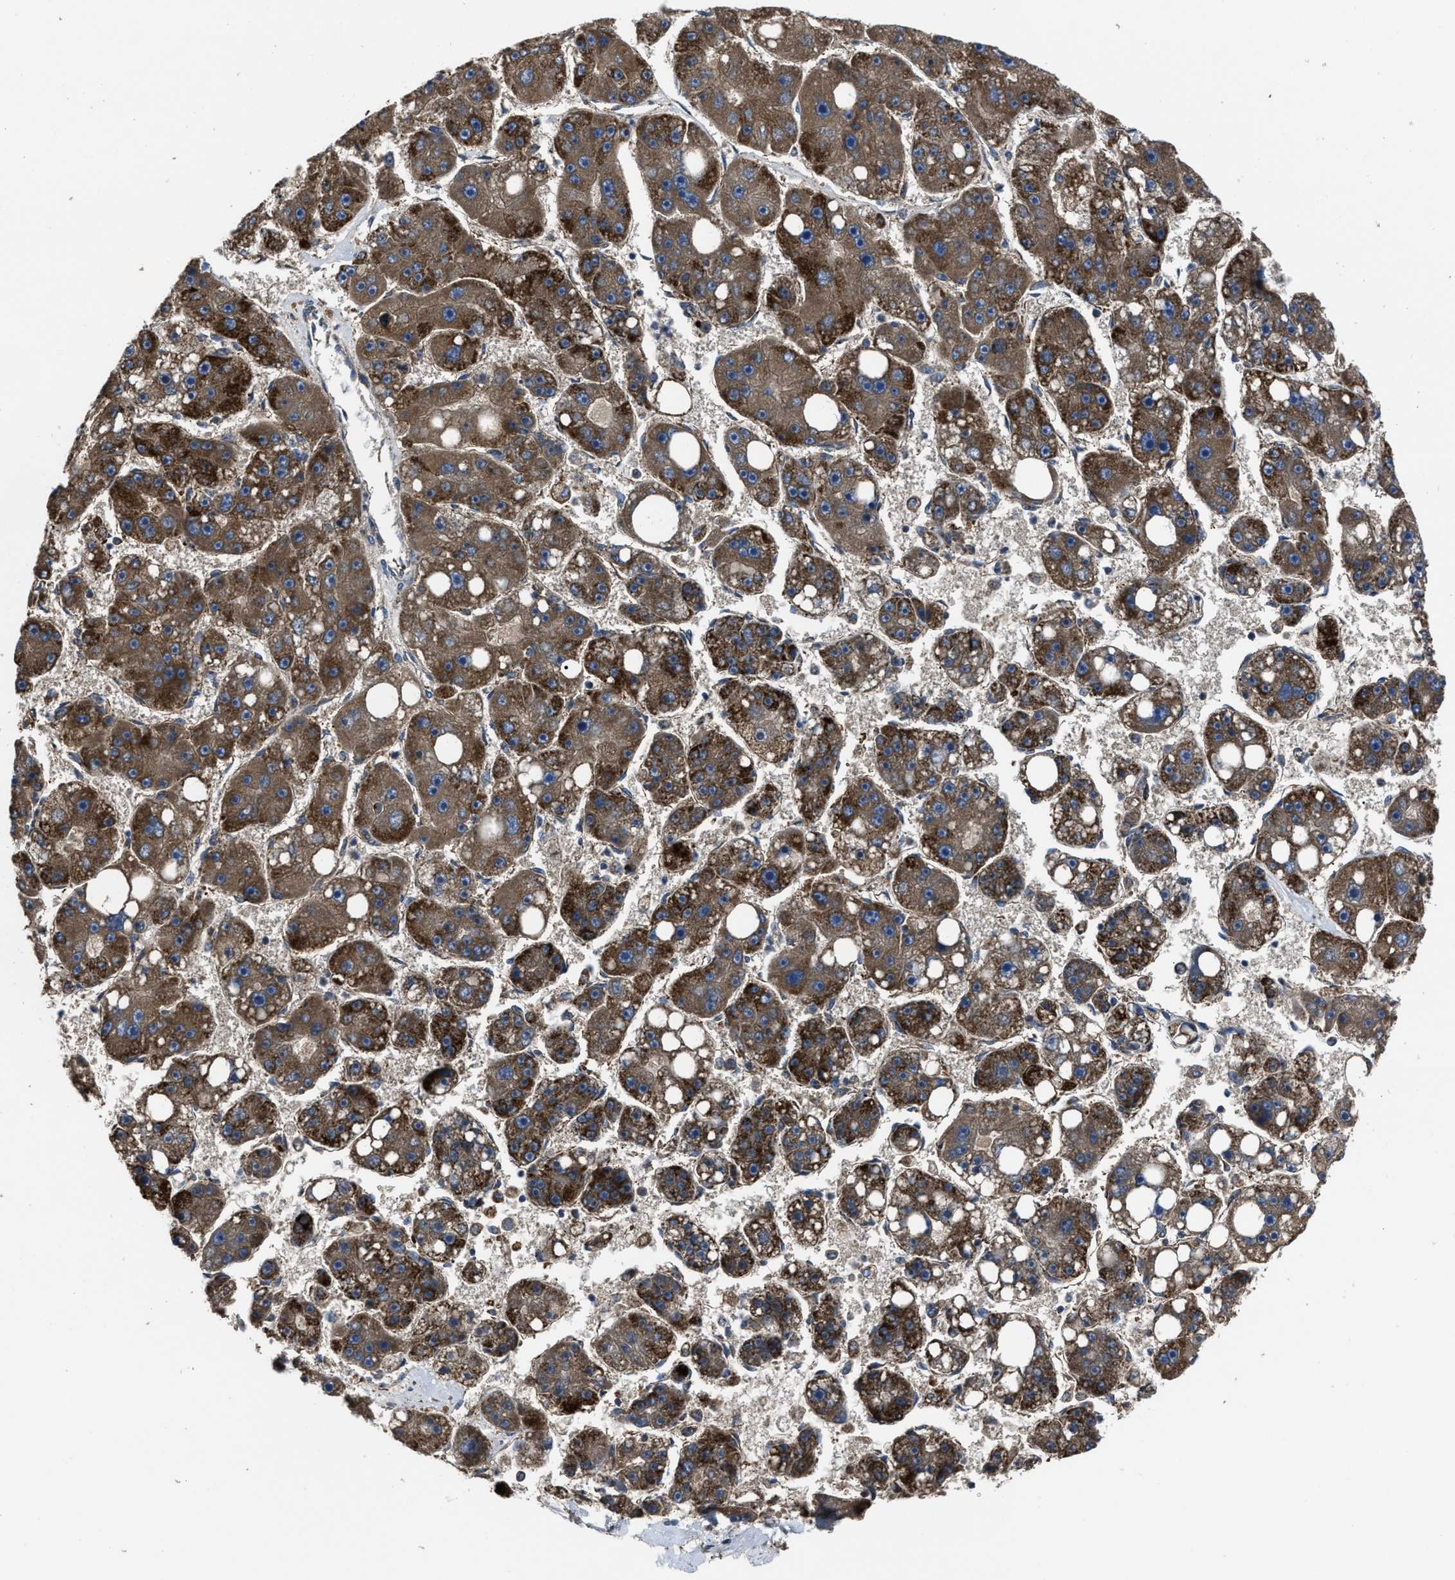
{"staining": {"intensity": "strong", "quantity": ">75%", "location": "cytoplasmic/membranous"}, "tissue": "liver cancer", "cell_type": "Tumor cells", "image_type": "cancer", "snomed": [{"axis": "morphology", "description": "Carcinoma, Hepatocellular, NOS"}, {"axis": "topography", "description": "Liver"}], "caption": "Immunohistochemistry (IHC) photomicrograph of neoplastic tissue: human hepatocellular carcinoma (liver) stained using IHC reveals high levels of strong protein expression localized specifically in the cytoplasmic/membranous of tumor cells, appearing as a cytoplasmic/membranous brown color.", "gene": "PASK", "patient": {"sex": "female", "age": 61}}